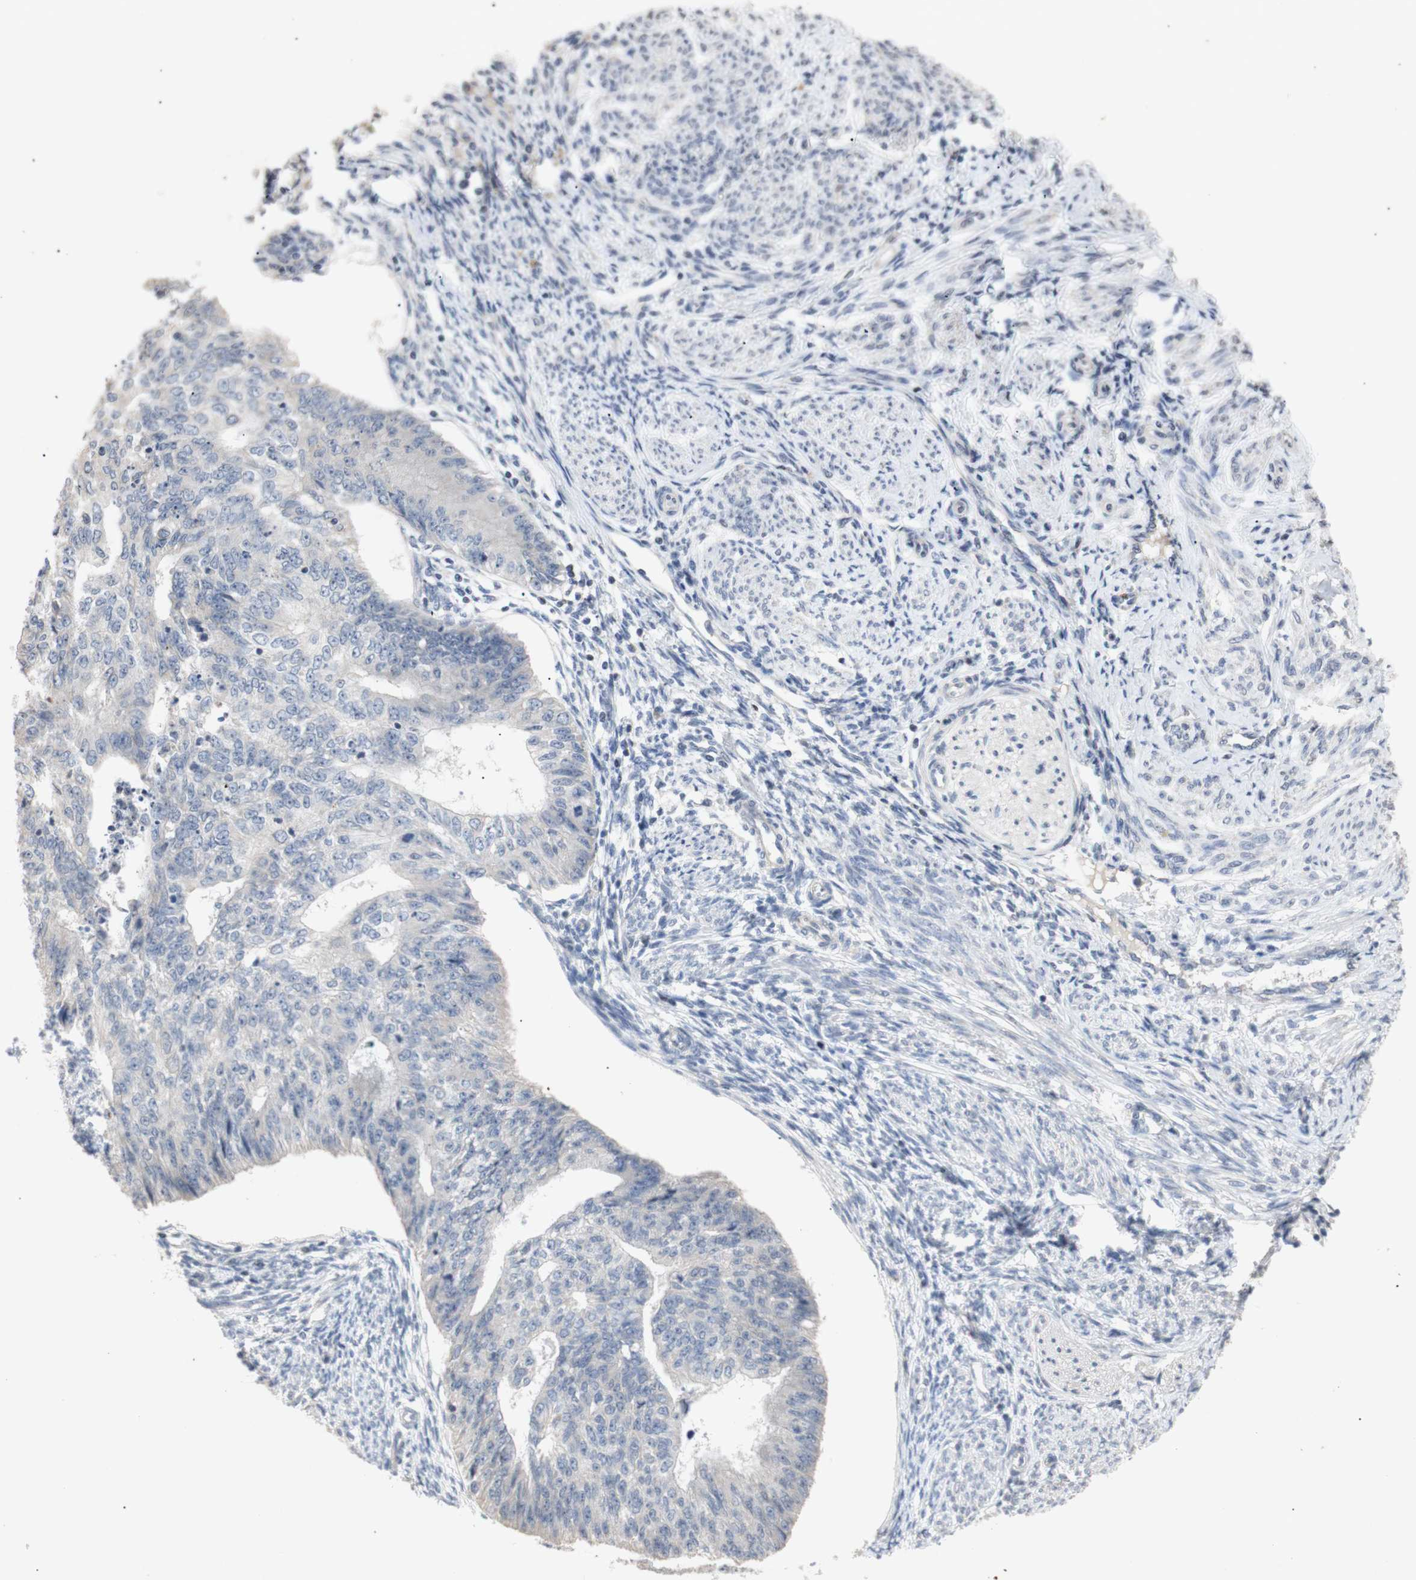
{"staining": {"intensity": "negative", "quantity": "none", "location": "none"}, "tissue": "endometrial cancer", "cell_type": "Tumor cells", "image_type": "cancer", "snomed": [{"axis": "morphology", "description": "Adenocarcinoma, NOS"}, {"axis": "topography", "description": "Endometrium"}], "caption": "Immunohistochemical staining of endometrial adenocarcinoma shows no significant expression in tumor cells.", "gene": "FOSB", "patient": {"sex": "female", "age": 32}}